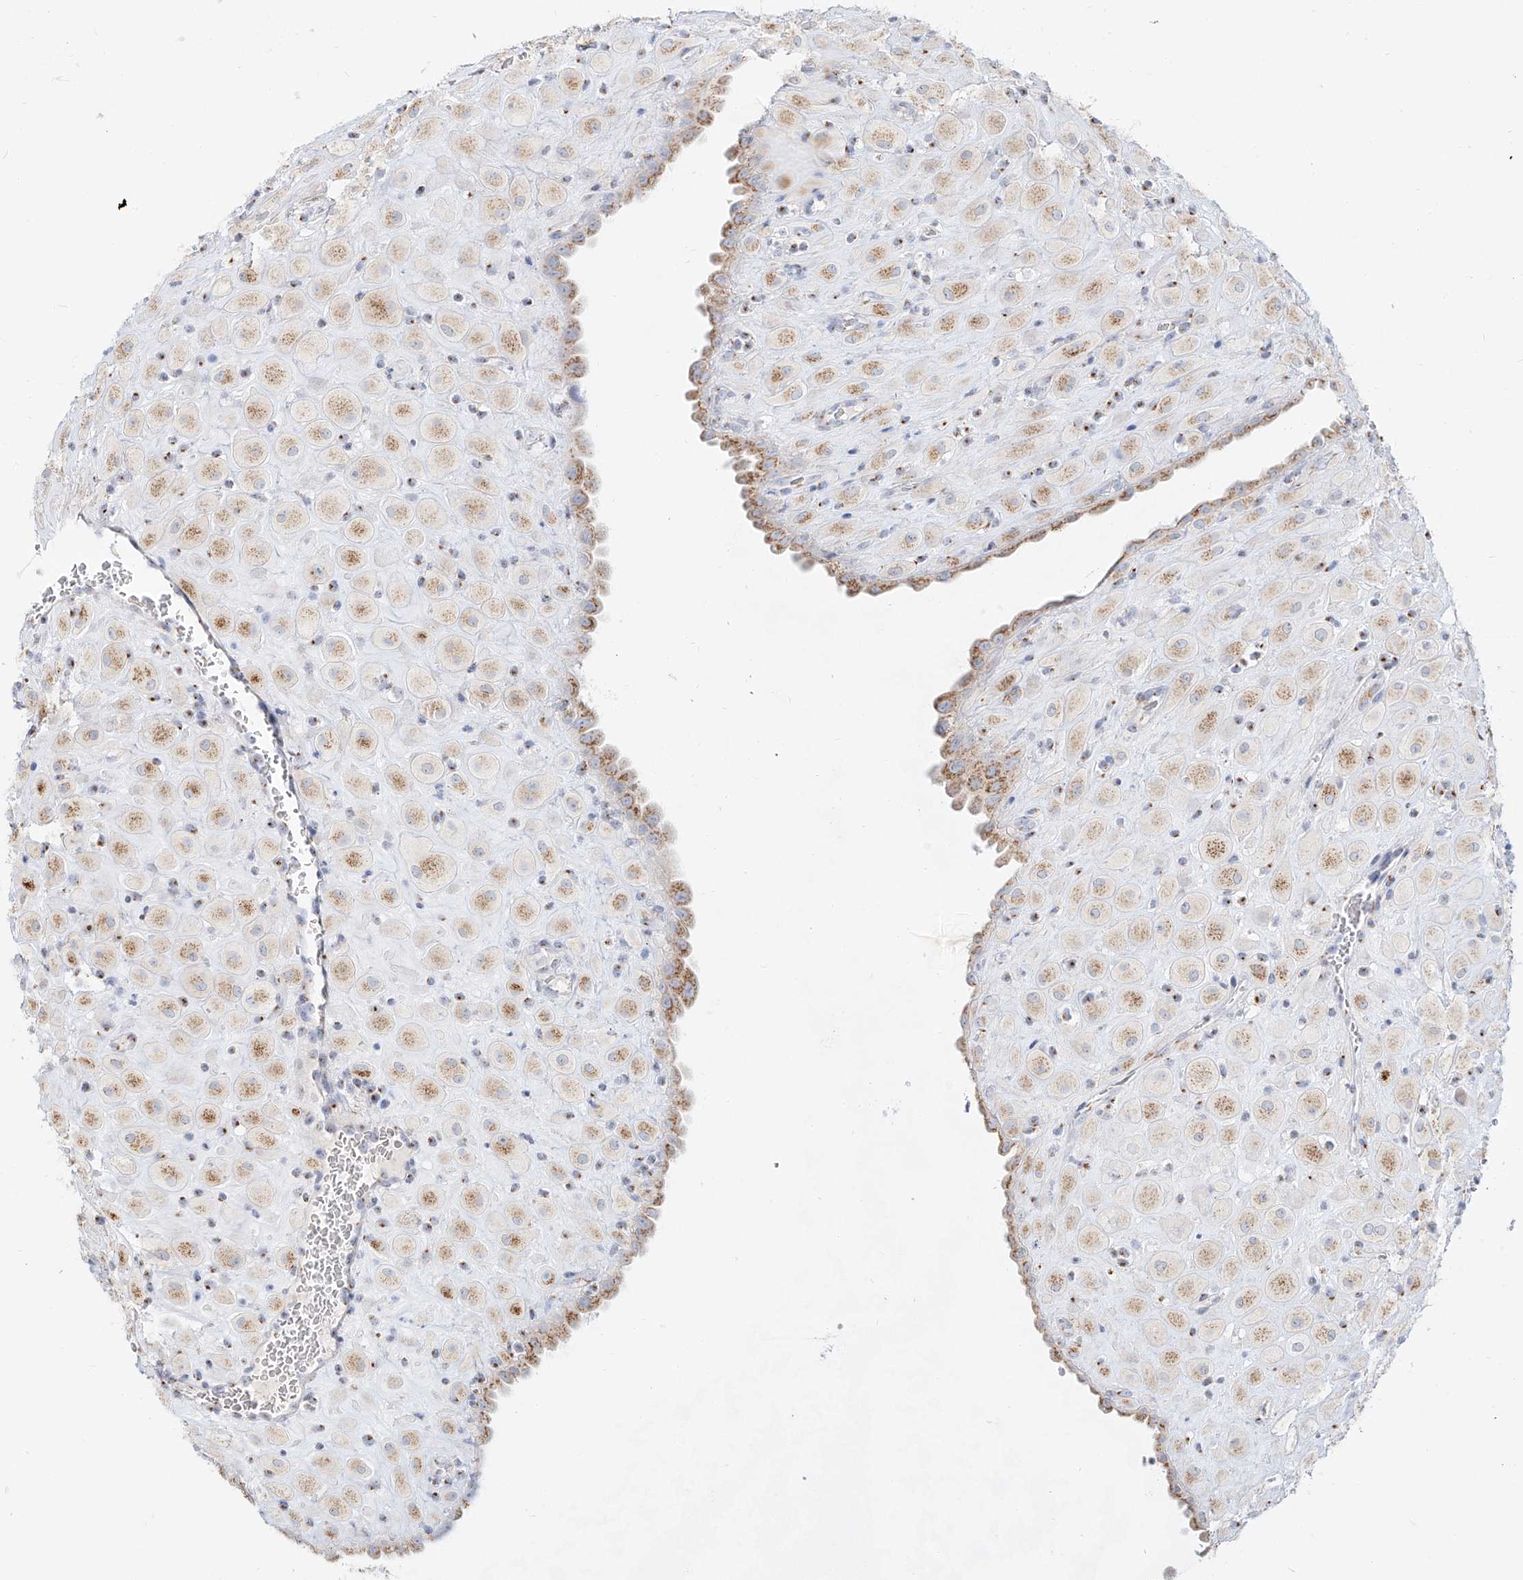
{"staining": {"intensity": "moderate", "quantity": "25%-75%", "location": "cytoplasmic/membranous"}, "tissue": "placenta", "cell_type": "Decidual cells", "image_type": "normal", "snomed": [{"axis": "morphology", "description": "Normal tissue, NOS"}, {"axis": "topography", "description": "Placenta"}], "caption": "Placenta stained with DAB immunohistochemistry exhibits medium levels of moderate cytoplasmic/membranous expression in approximately 25%-75% of decidual cells. Nuclei are stained in blue.", "gene": "BSDC1", "patient": {"sex": "female", "age": 35}}